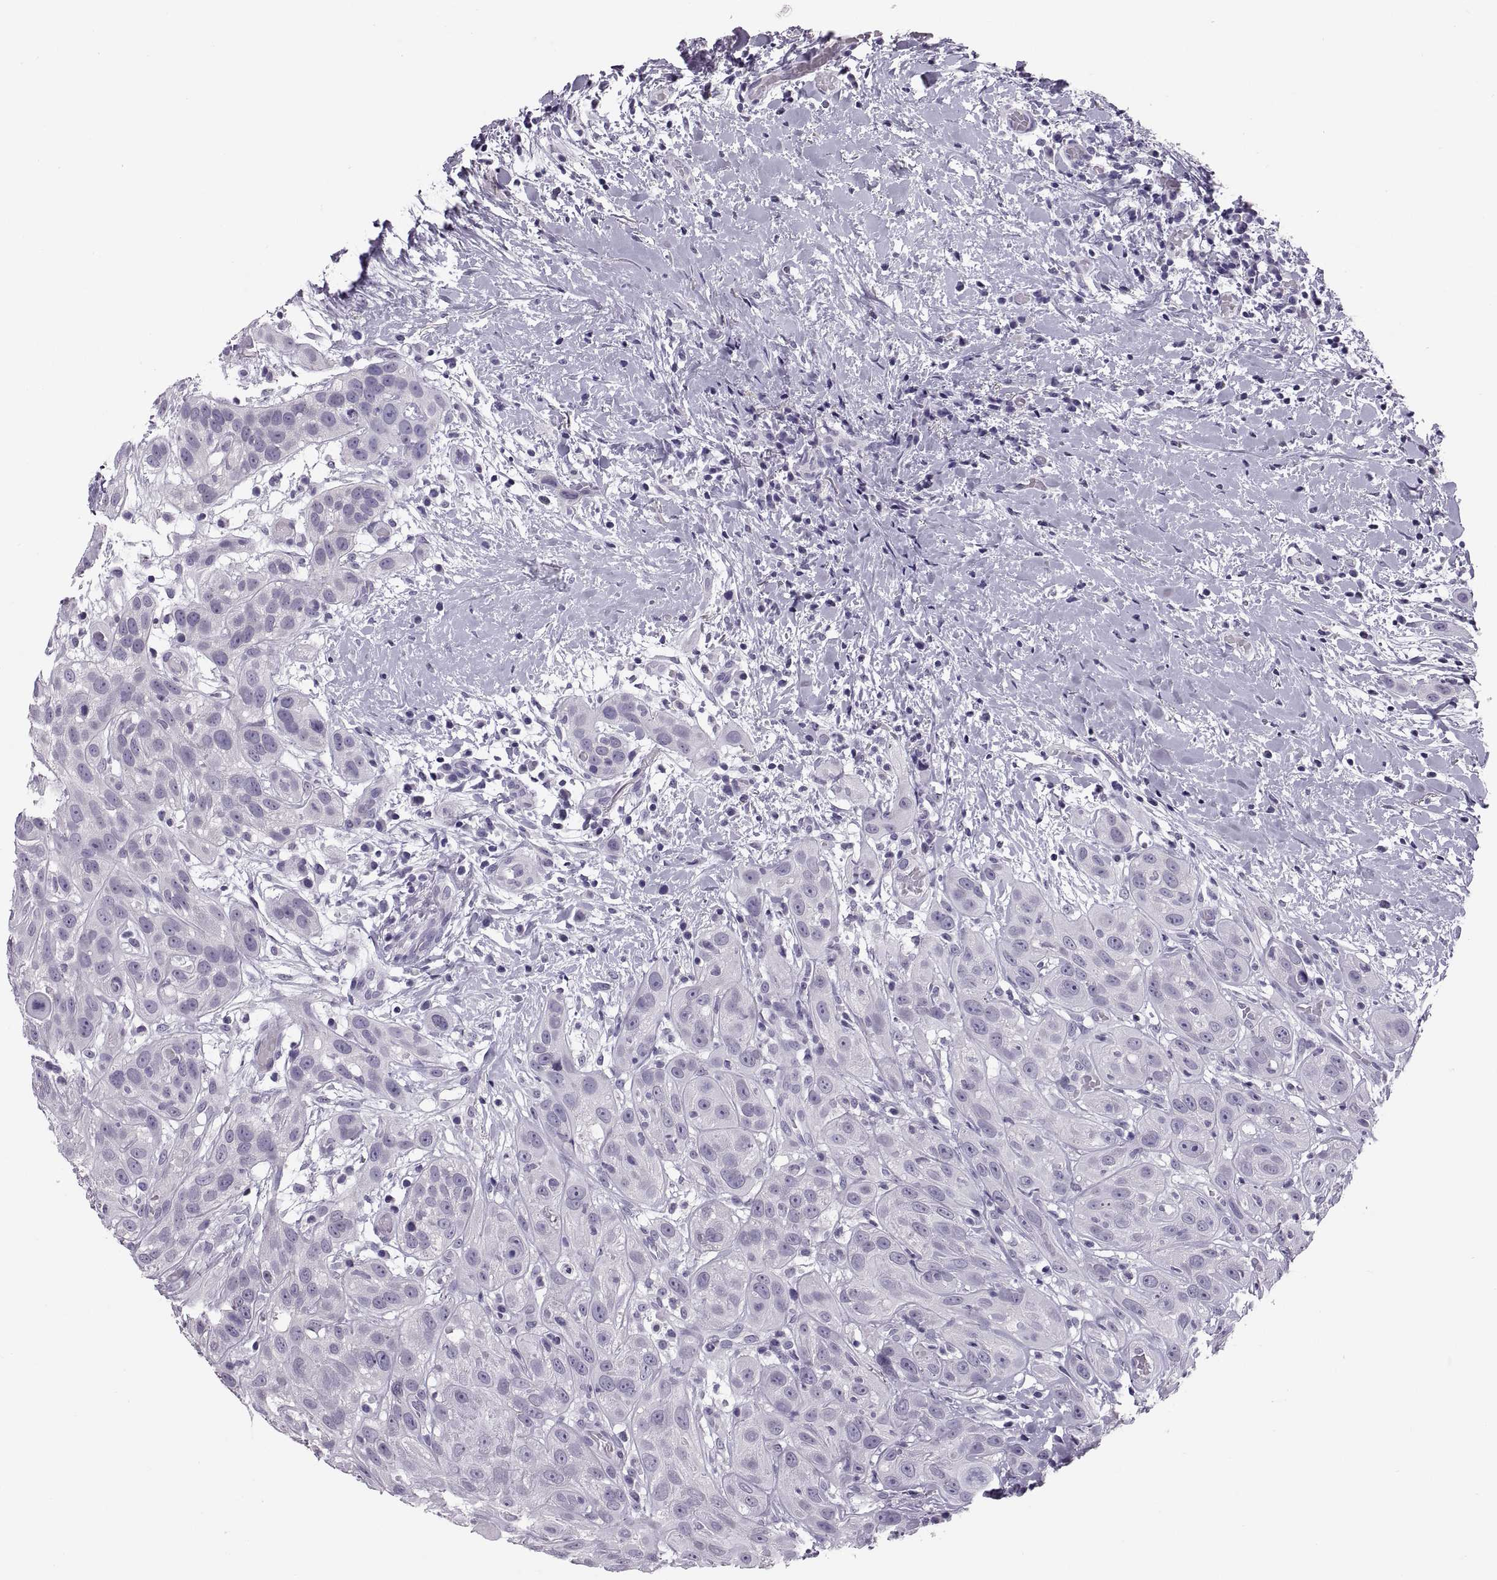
{"staining": {"intensity": "negative", "quantity": "none", "location": "none"}, "tissue": "head and neck cancer", "cell_type": "Tumor cells", "image_type": "cancer", "snomed": [{"axis": "morphology", "description": "Normal tissue, NOS"}, {"axis": "morphology", "description": "Squamous cell carcinoma, NOS"}, {"axis": "topography", "description": "Oral tissue"}, {"axis": "topography", "description": "Salivary gland"}, {"axis": "topography", "description": "Head-Neck"}], "caption": "Human head and neck squamous cell carcinoma stained for a protein using immunohistochemistry (IHC) displays no staining in tumor cells.", "gene": "QRICH2", "patient": {"sex": "female", "age": 62}}